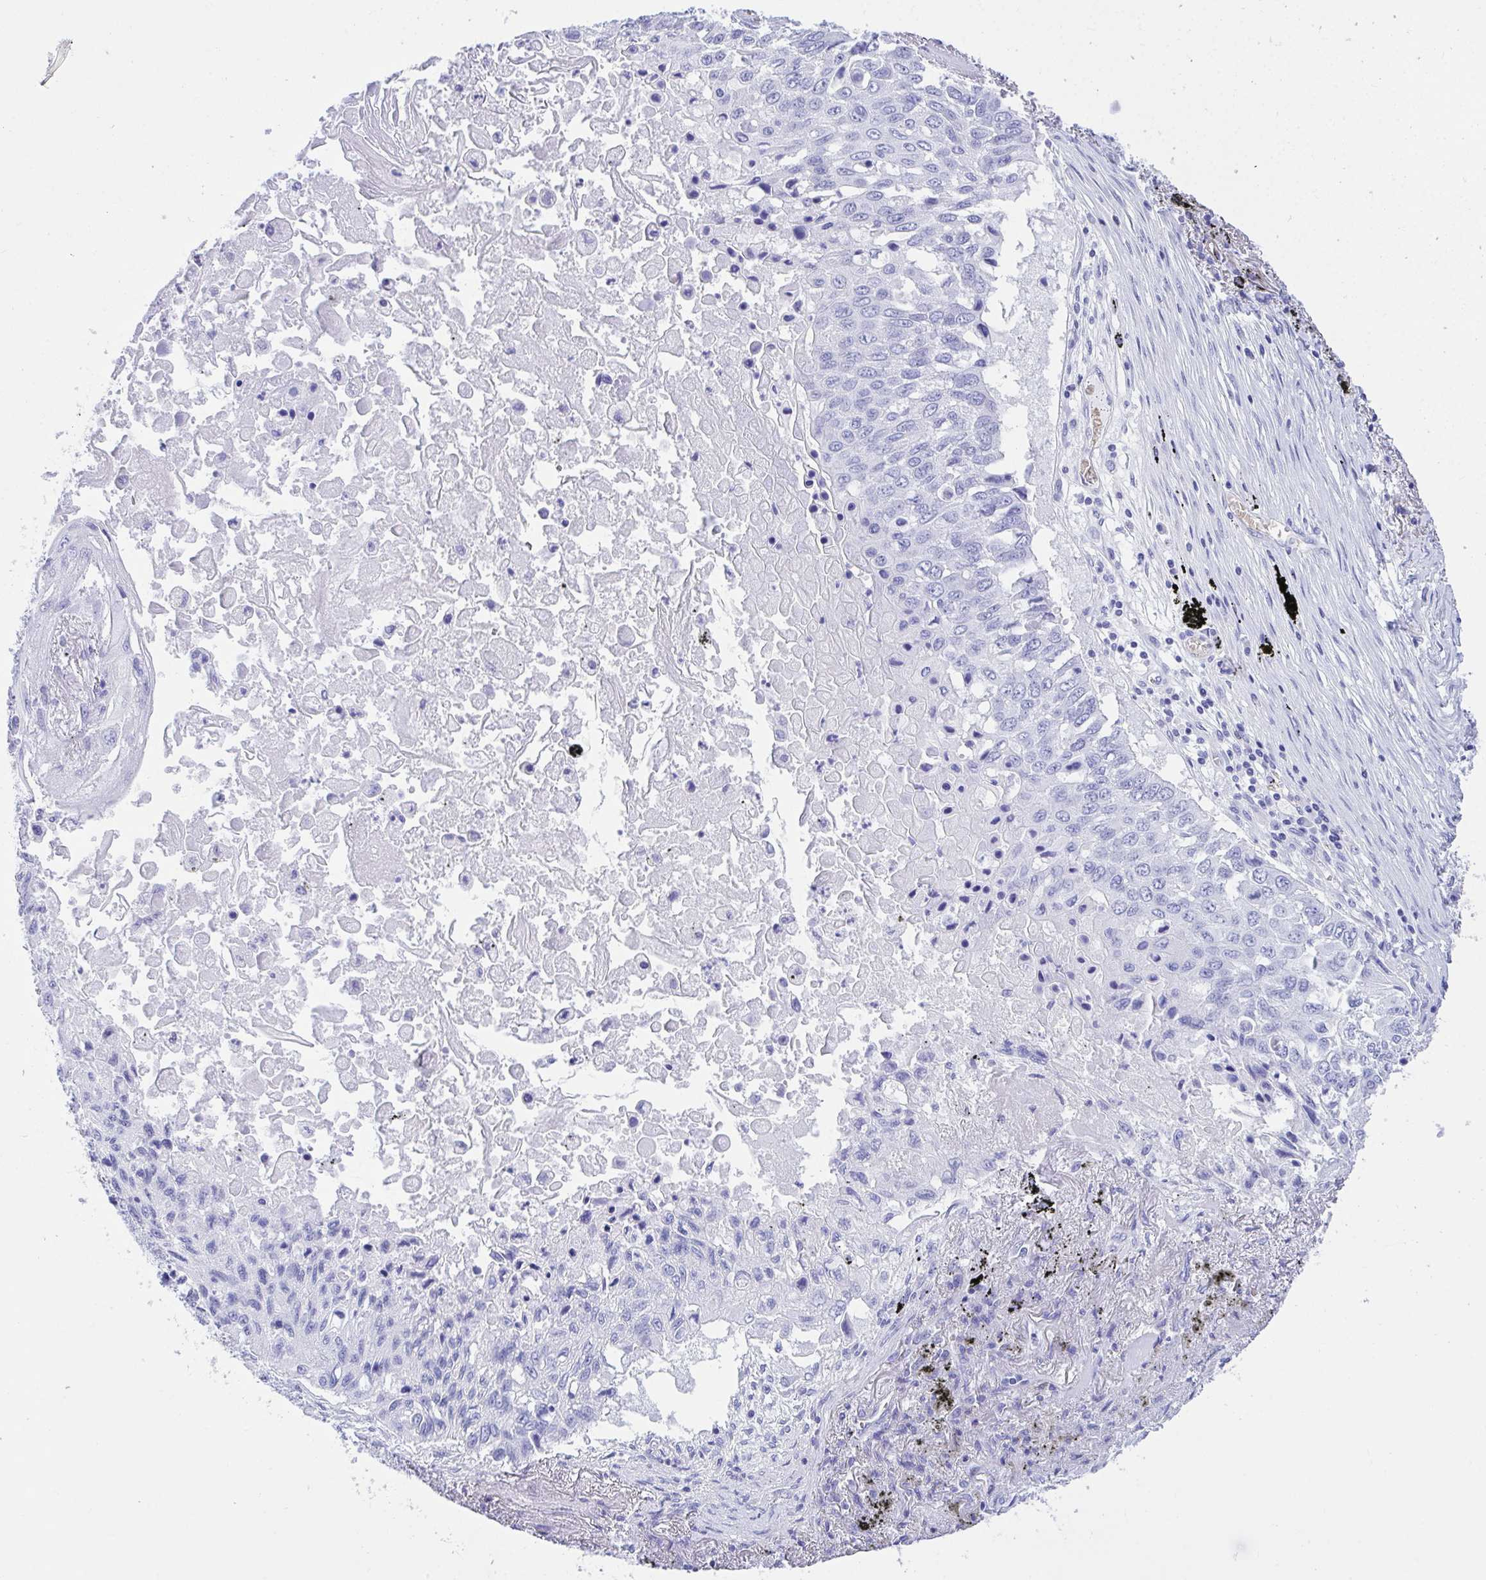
{"staining": {"intensity": "negative", "quantity": "none", "location": "none"}, "tissue": "lung cancer", "cell_type": "Tumor cells", "image_type": "cancer", "snomed": [{"axis": "morphology", "description": "Squamous cell carcinoma, NOS"}, {"axis": "topography", "description": "Lung"}], "caption": "Tumor cells show no significant protein staining in lung squamous cell carcinoma. The staining was performed using DAB to visualize the protein expression in brown, while the nuclei were stained in blue with hematoxylin (Magnification: 20x).", "gene": "ANK1", "patient": {"sex": "male", "age": 75}}